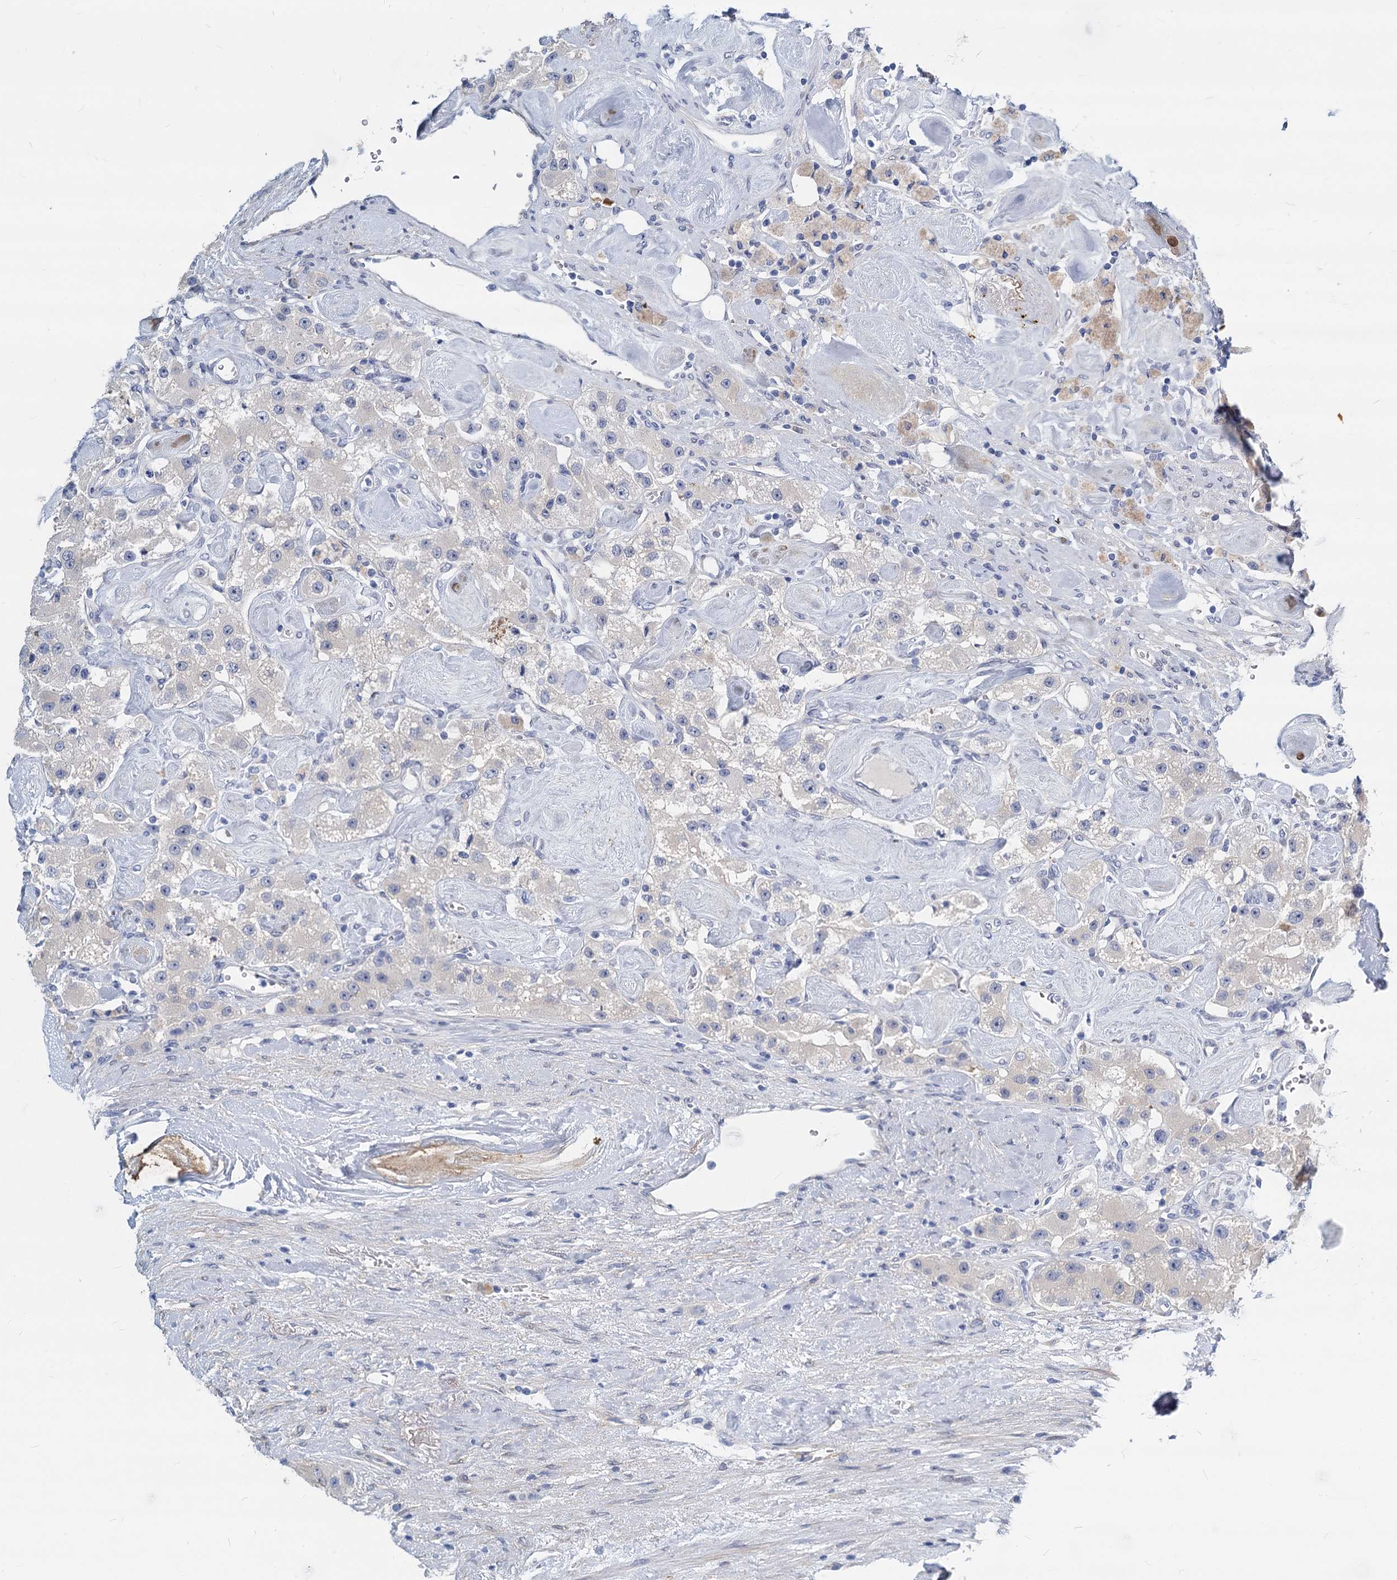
{"staining": {"intensity": "negative", "quantity": "none", "location": "none"}, "tissue": "carcinoid", "cell_type": "Tumor cells", "image_type": "cancer", "snomed": [{"axis": "morphology", "description": "Carcinoid, malignant, NOS"}, {"axis": "topography", "description": "Pancreas"}], "caption": "Tumor cells are negative for brown protein staining in malignant carcinoid. Nuclei are stained in blue.", "gene": "GSTM3", "patient": {"sex": "male", "age": 41}}